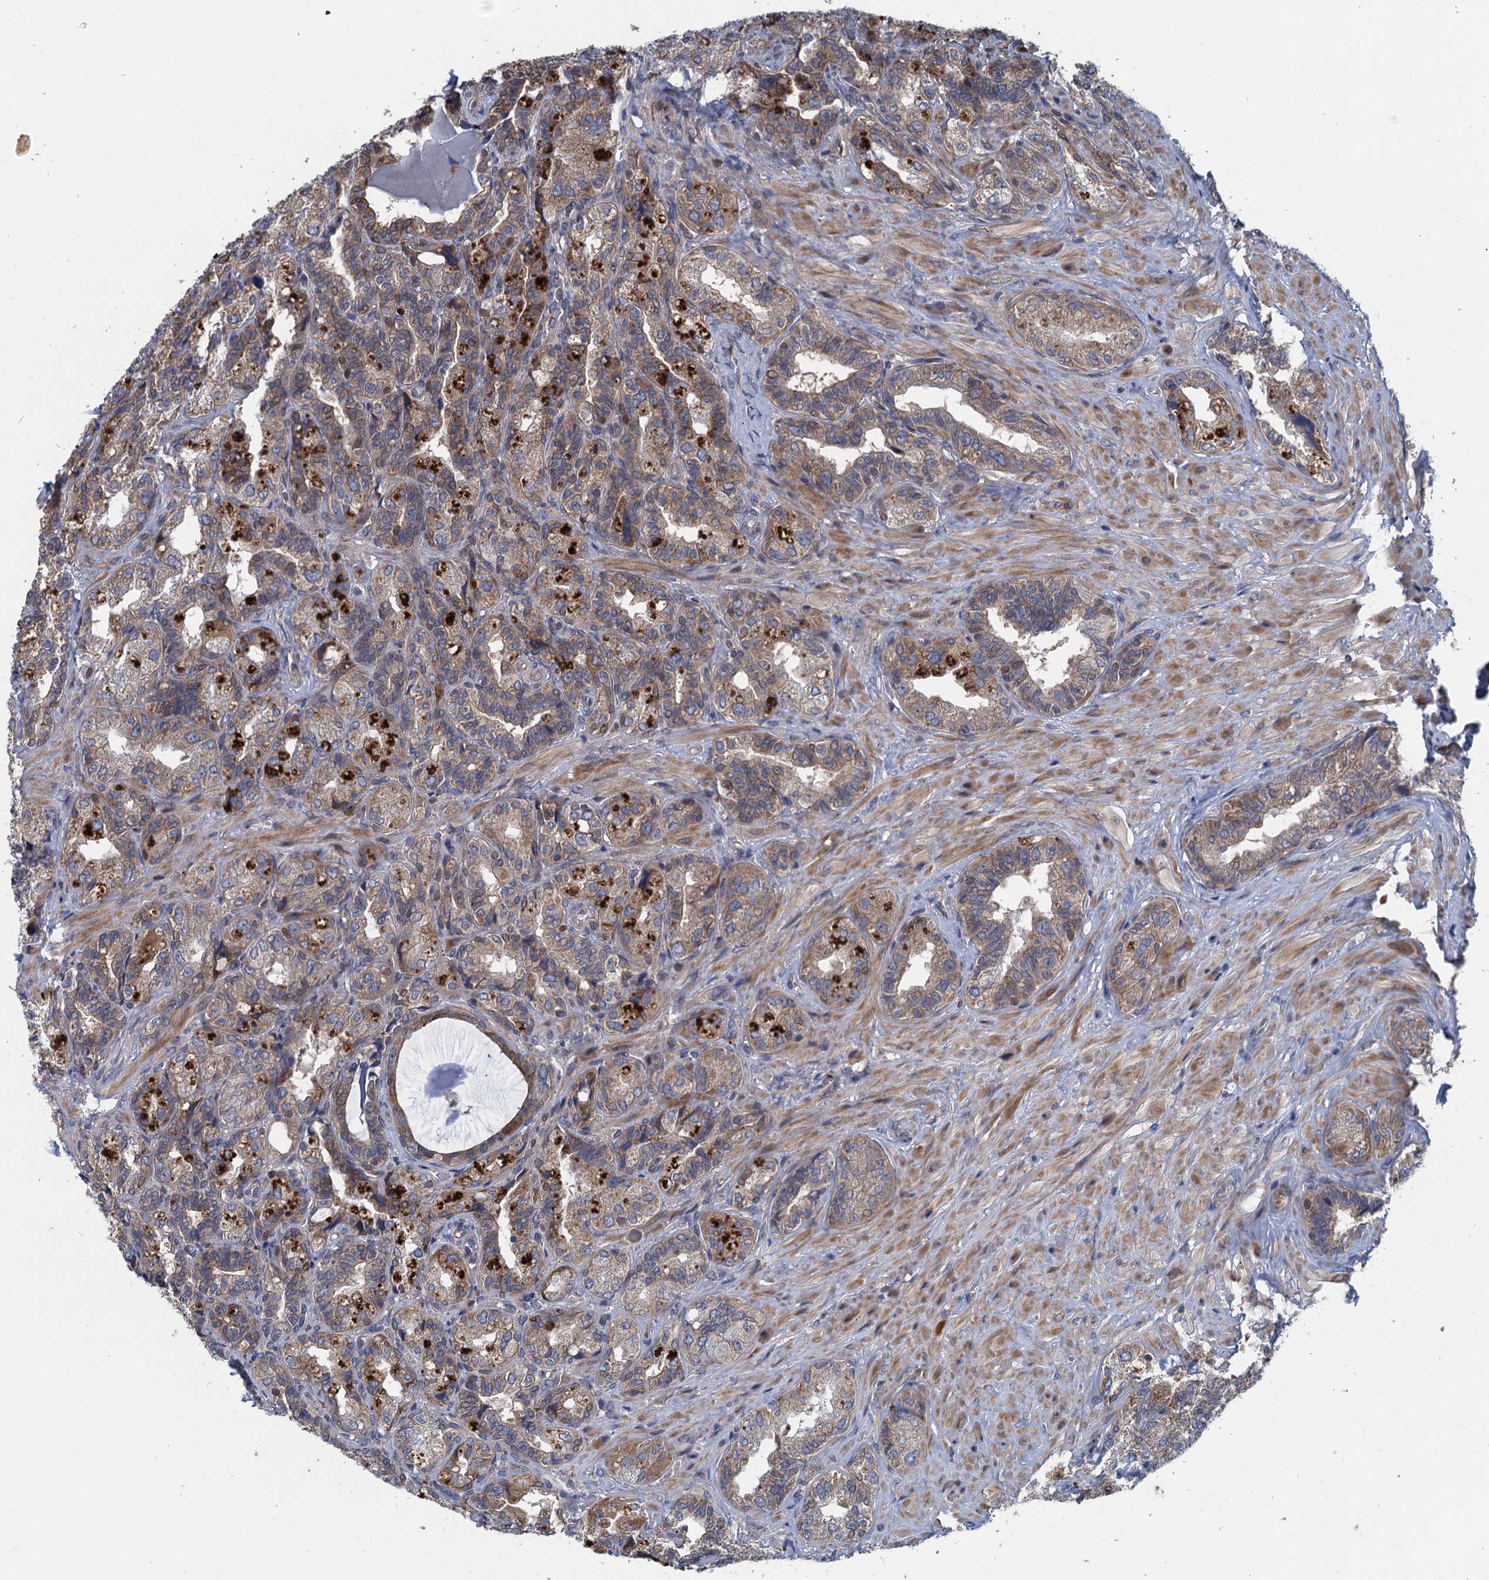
{"staining": {"intensity": "moderate", "quantity": ">75%", "location": "cytoplasmic/membranous"}, "tissue": "seminal vesicle", "cell_type": "Glandular cells", "image_type": "normal", "snomed": [{"axis": "morphology", "description": "Normal tissue, NOS"}, {"axis": "topography", "description": "Prostate and seminal vesicle, NOS"}, {"axis": "topography", "description": "Prostate"}, {"axis": "topography", "description": "Seminal veicle"}], "caption": "About >75% of glandular cells in normal human seminal vesicle show moderate cytoplasmic/membranous protein positivity as visualized by brown immunohistochemical staining.", "gene": "CNTN5", "patient": {"sex": "male", "age": 67}}